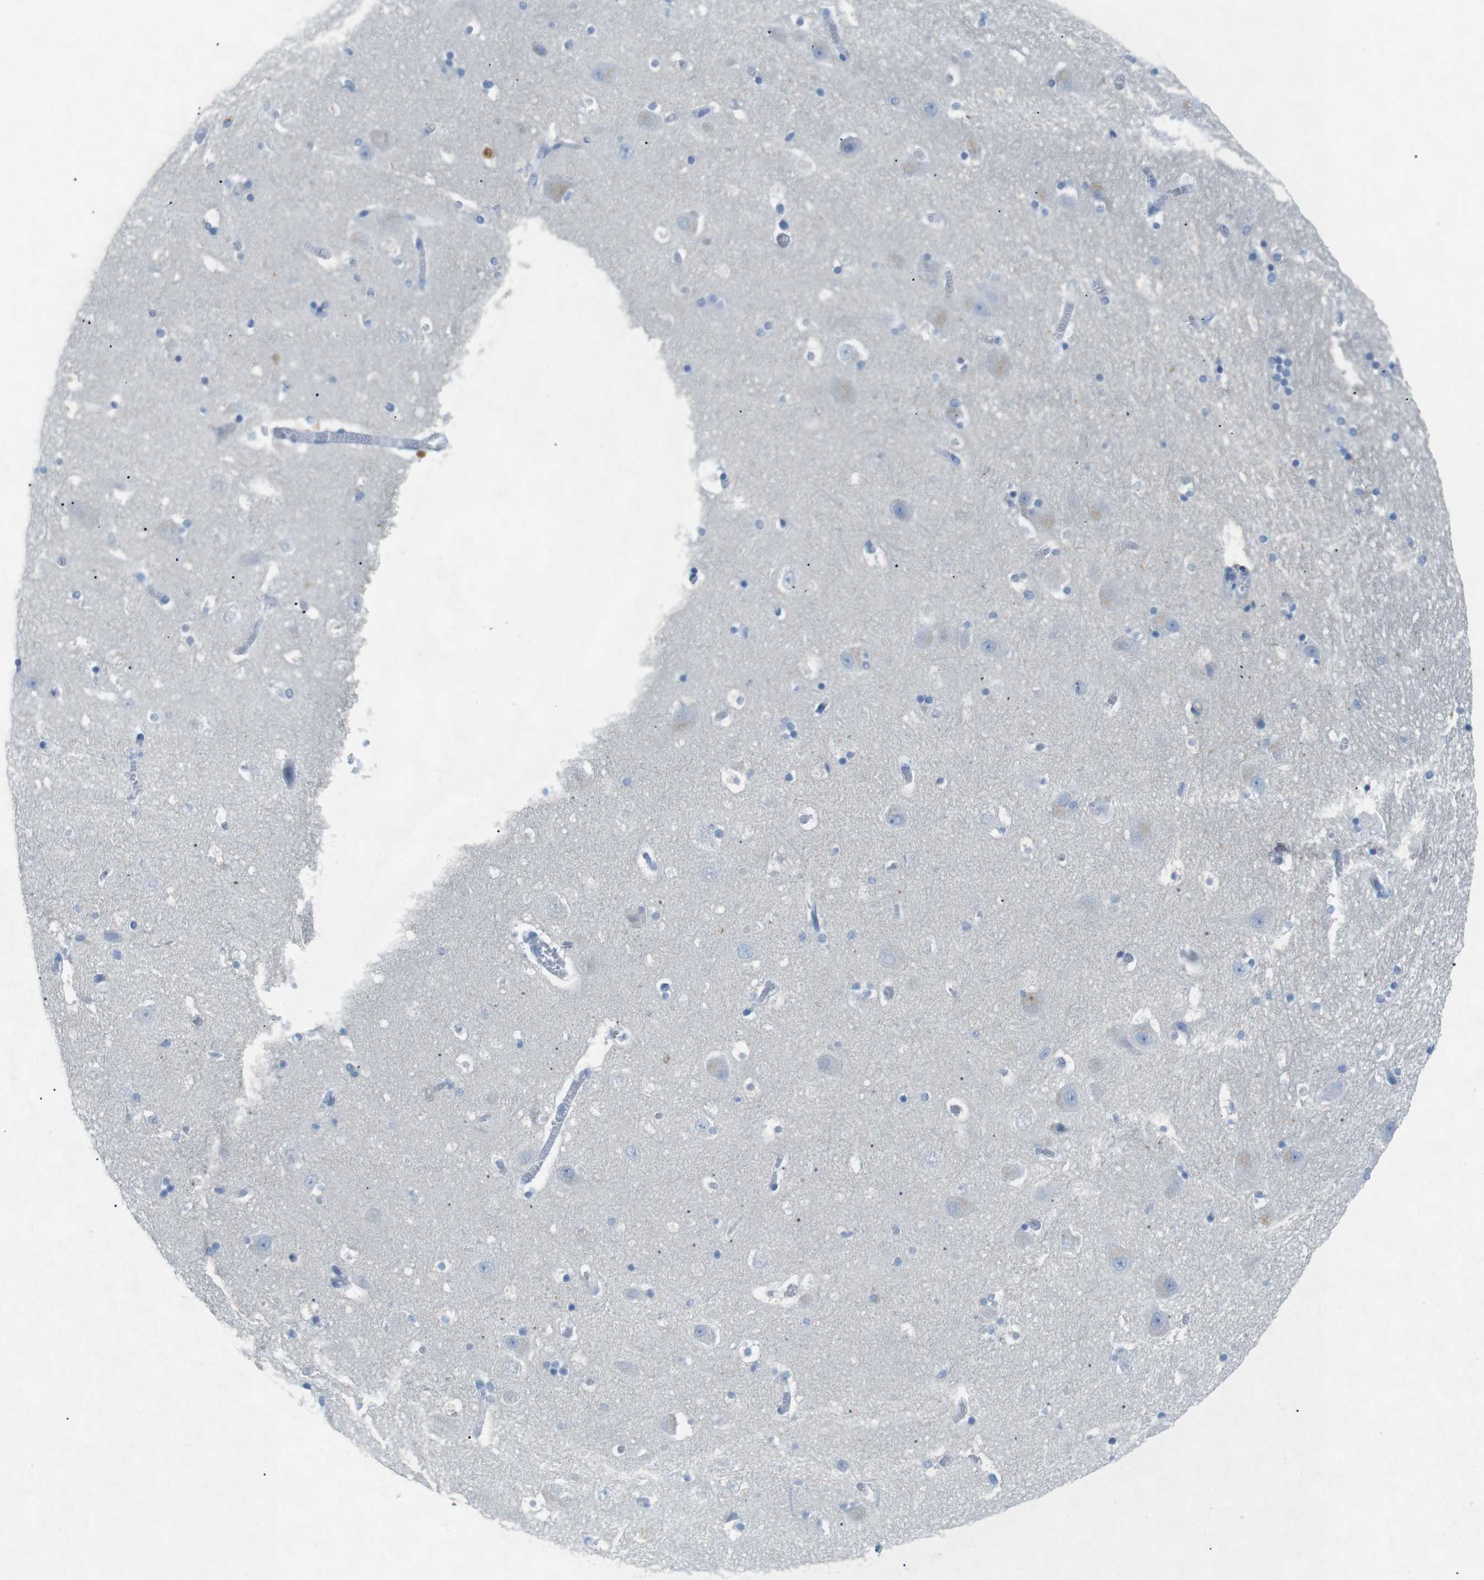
{"staining": {"intensity": "negative", "quantity": "none", "location": "none"}, "tissue": "hippocampus", "cell_type": "Glial cells", "image_type": "normal", "snomed": [{"axis": "morphology", "description": "Normal tissue, NOS"}, {"axis": "topography", "description": "Hippocampus"}], "caption": "Human hippocampus stained for a protein using IHC exhibits no expression in glial cells.", "gene": "SALL4", "patient": {"sex": "male", "age": 45}}